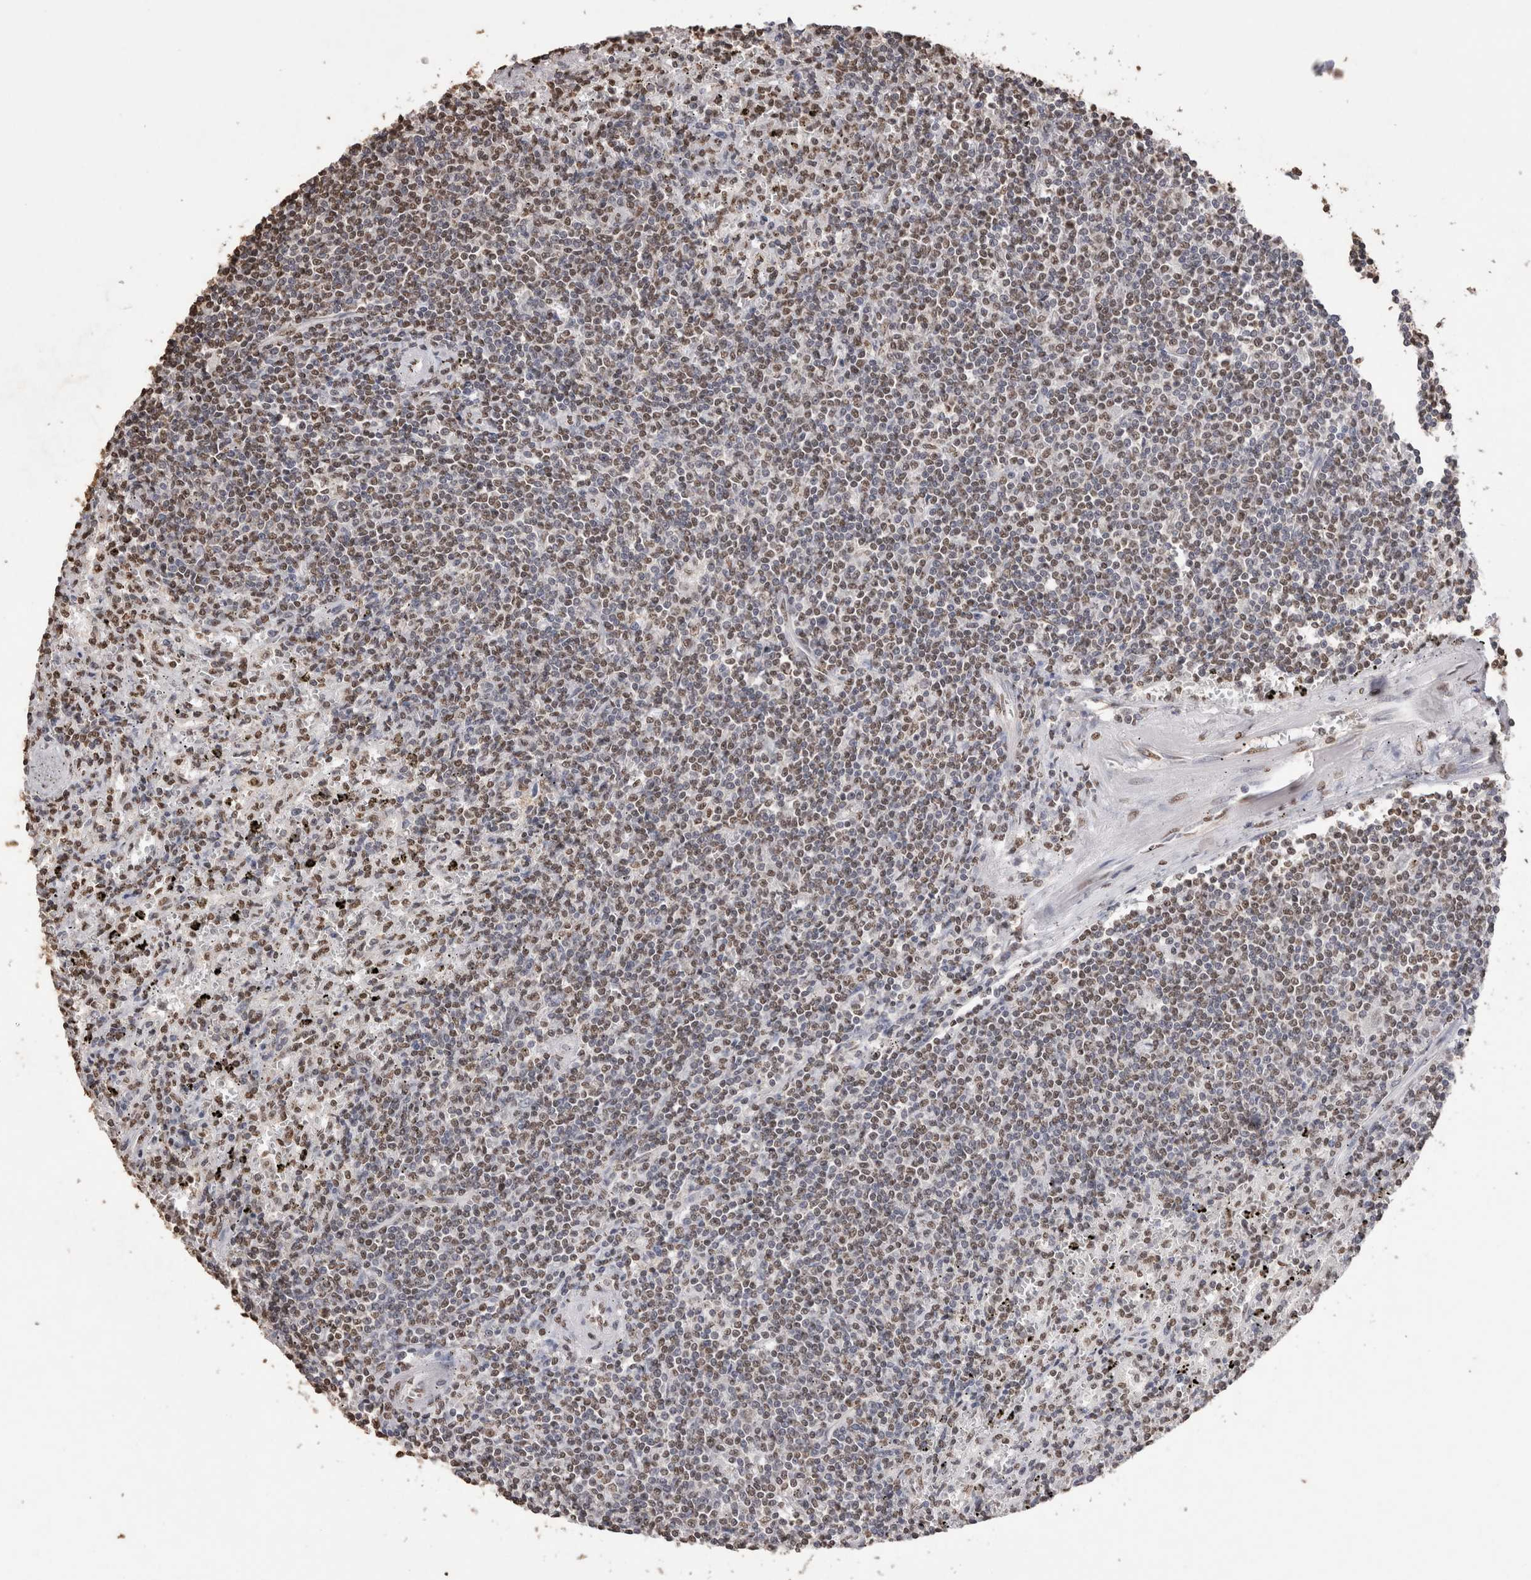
{"staining": {"intensity": "moderate", "quantity": "25%-75%", "location": "nuclear"}, "tissue": "lymphoma", "cell_type": "Tumor cells", "image_type": "cancer", "snomed": [{"axis": "morphology", "description": "Malignant lymphoma, non-Hodgkin's type, Low grade"}, {"axis": "topography", "description": "Spleen"}], "caption": "Low-grade malignant lymphoma, non-Hodgkin's type stained with a protein marker demonstrates moderate staining in tumor cells.", "gene": "NTHL1", "patient": {"sex": "male", "age": 76}}